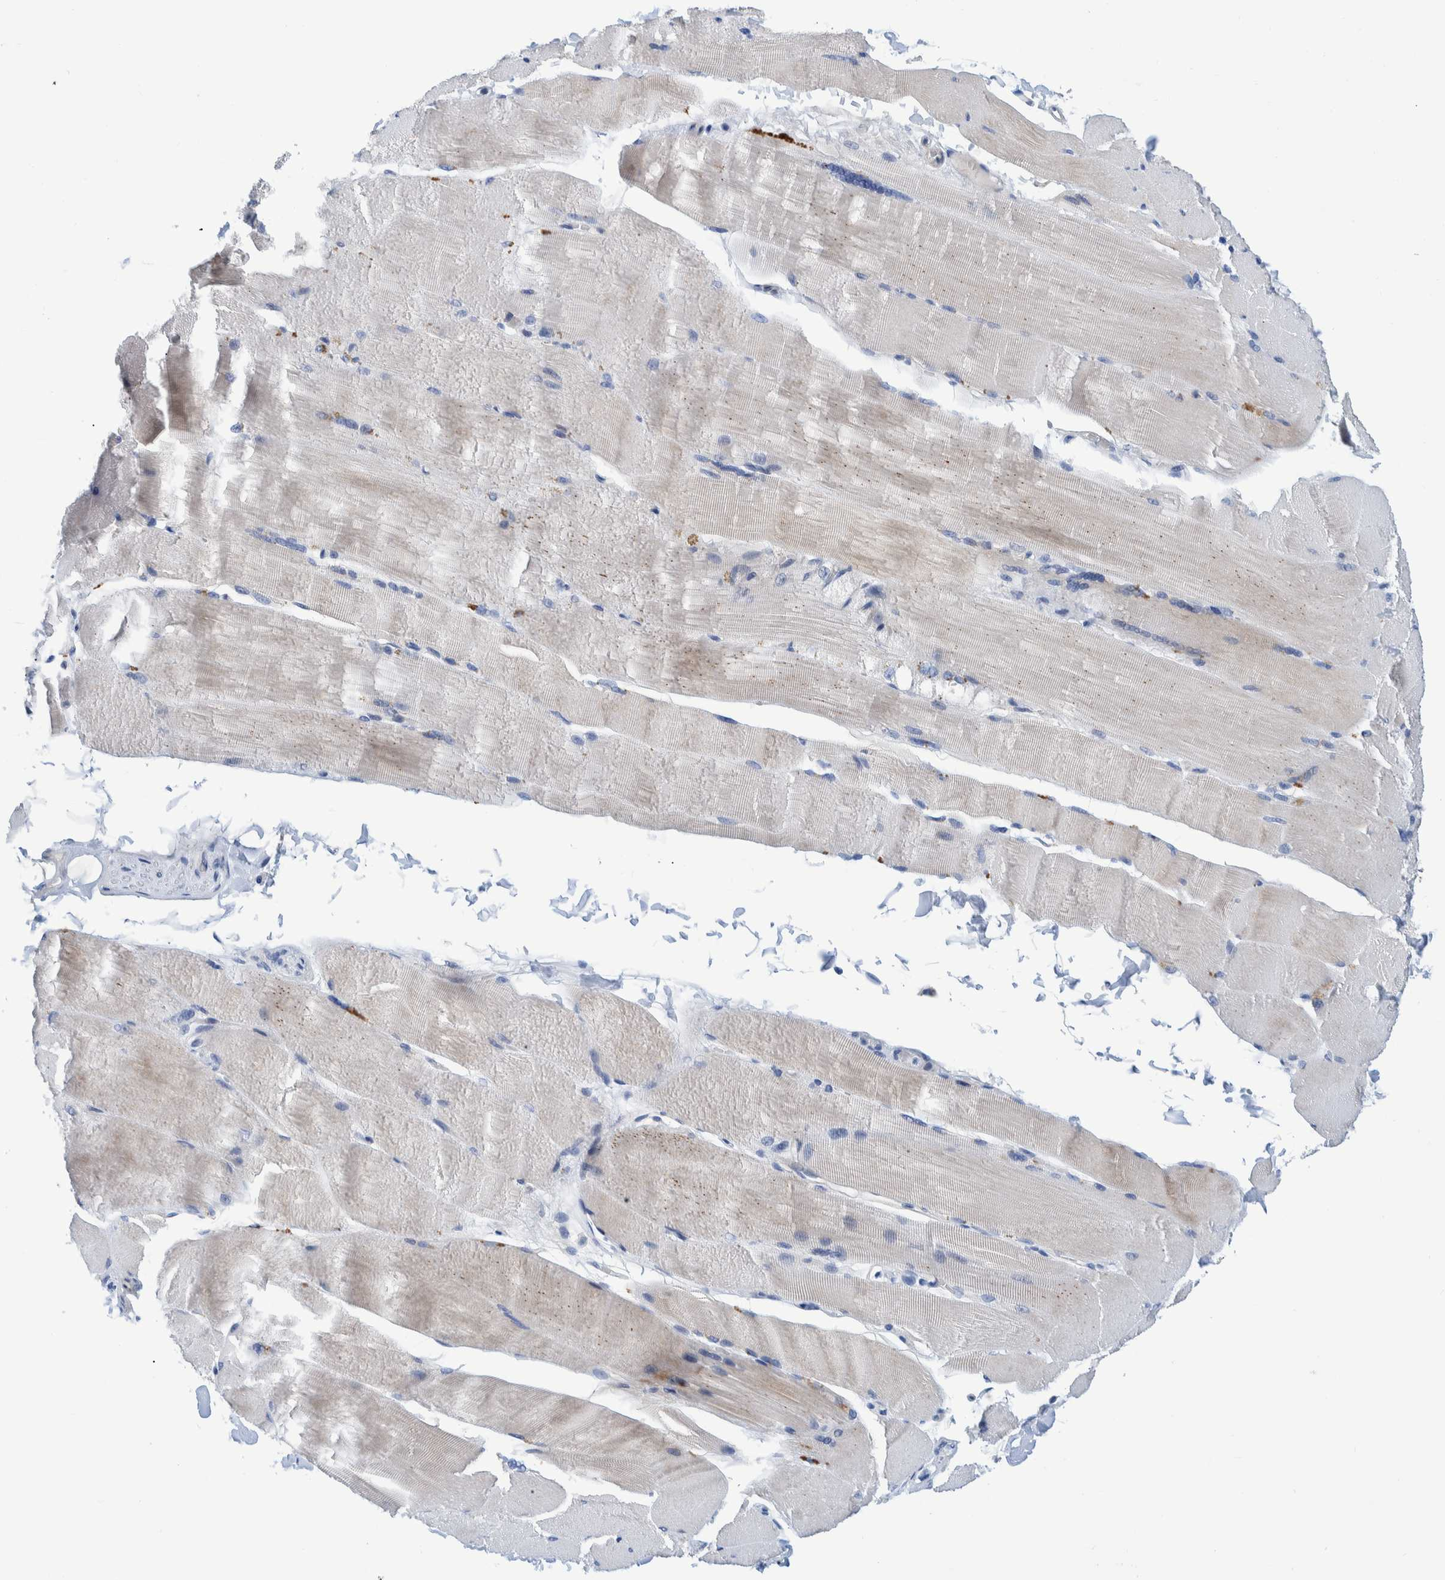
{"staining": {"intensity": "weak", "quantity": "<25%", "location": "cytoplasmic/membranous"}, "tissue": "skeletal muscle", "cell_type": "Myocytes", "image_type": "normal", "snomed": [{"axis": "morphology", "description": "Normal tissue, NOS"}, {"axis": "topography", "description": "Skin"}, {"axis": "topography", "description": "Skeletal muscle"}], "caption": "This is a histopathology image of IHC staining of benign skeletal muscle, which shows no positivity in myocytes. (Stains: DAB (3,3'-diaminobenzidine) IHC with hematoxylin counter stain, Microscopy: brightfield microscopy at high magnification).", "gene": "MKS1", "patient": {"sex": "male", "age": 83}}